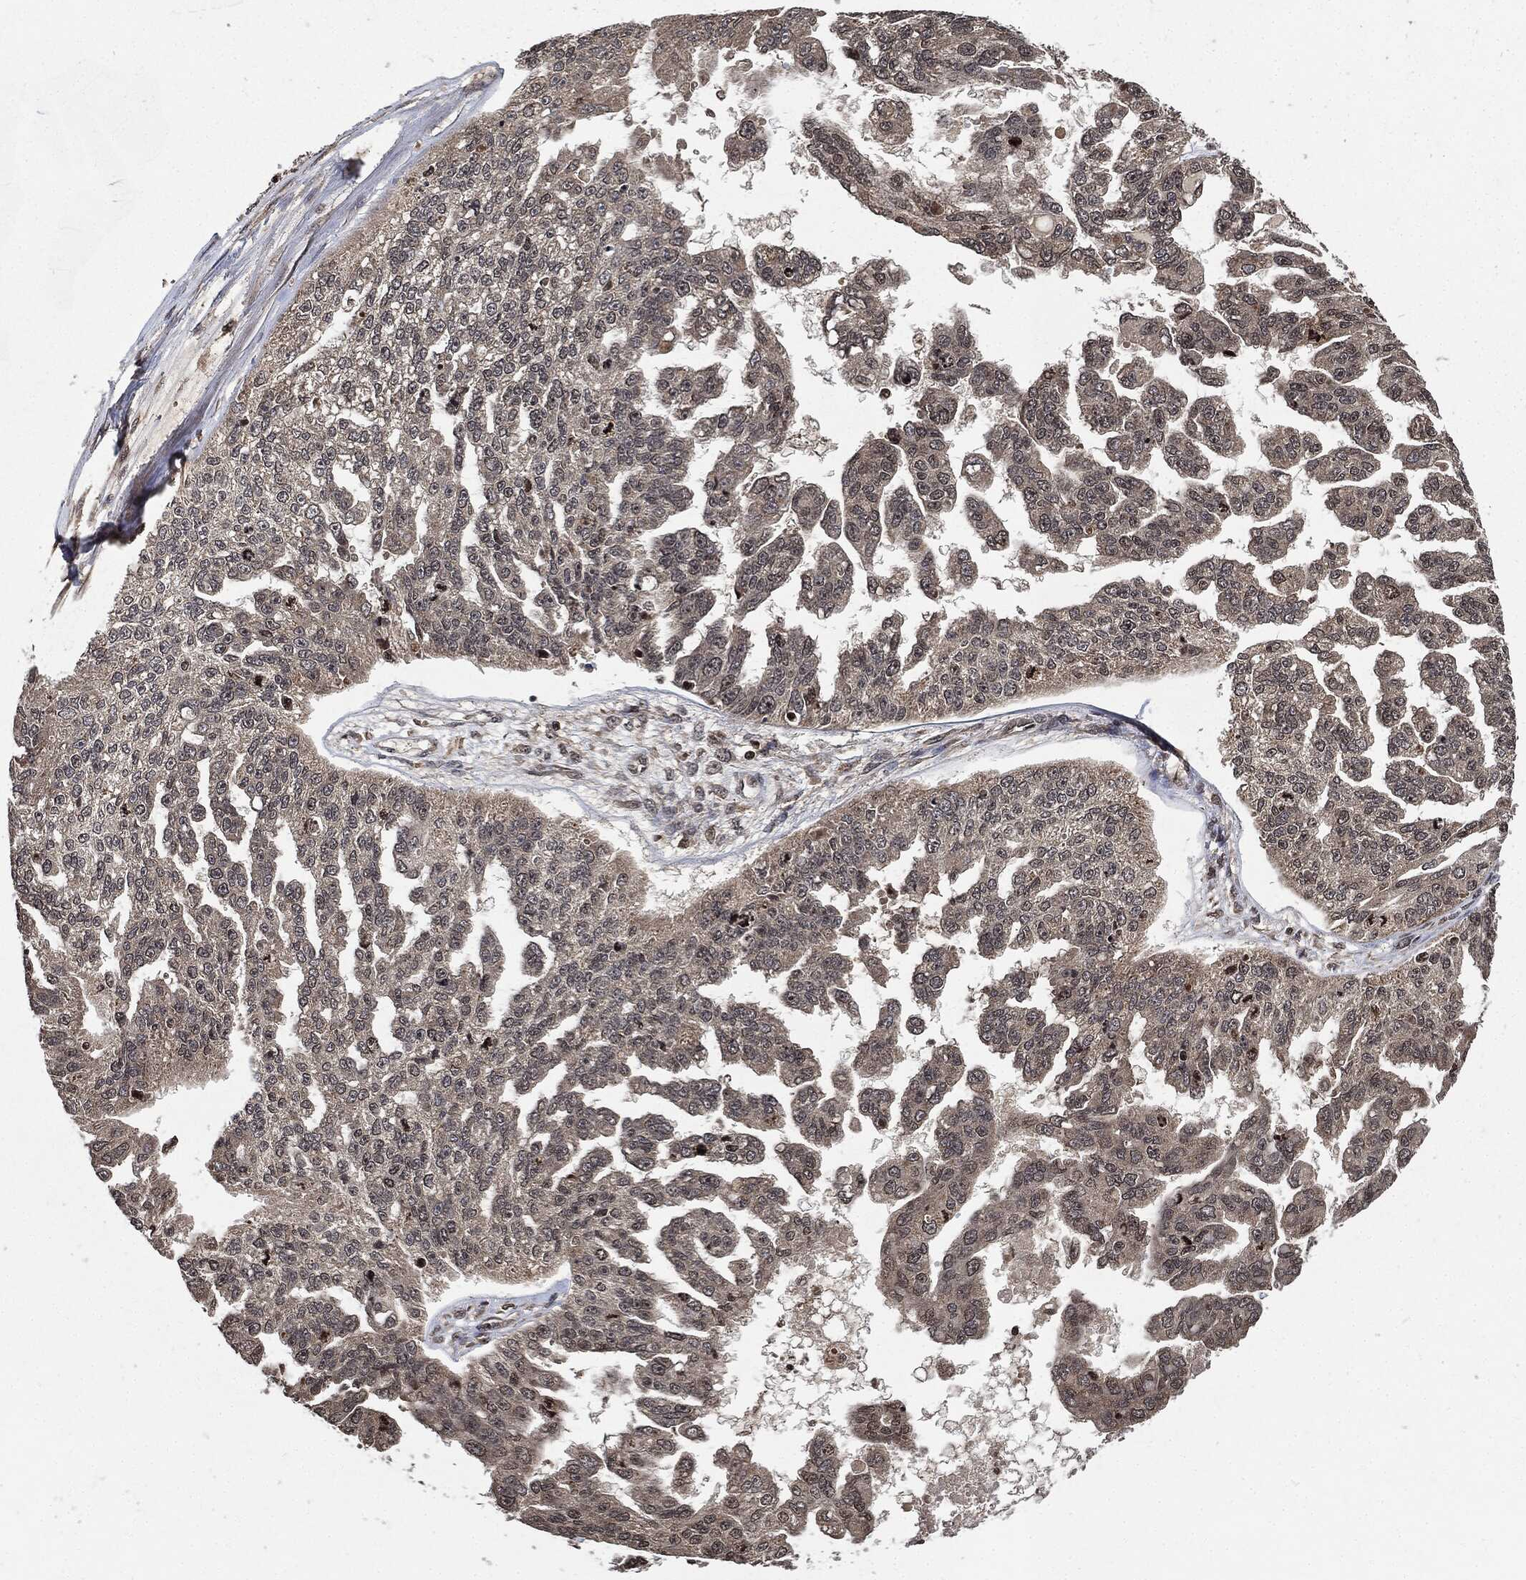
{"staining": {"intensity": "negative", "quantity": "none", "location": "none"}, "tissue": "ovarian cancer", "cell_type": "Tumor cells", "image_type": "cancer", "snomed": [{"axis": "morphology", "description": "Cystadenocarcinoma, serous, NOS"}, {"axis": "topography", "description": "Ovary"}], "caption": "There is no significant staining in tumor cells of ovarian cancer. (DAB (3,3'-diaminobenzidine) immunohistochemistry (IHC) with hematoxylin counter stain).", "gene": "PDK1", "patient": {"sex": "female", "age": 58}}